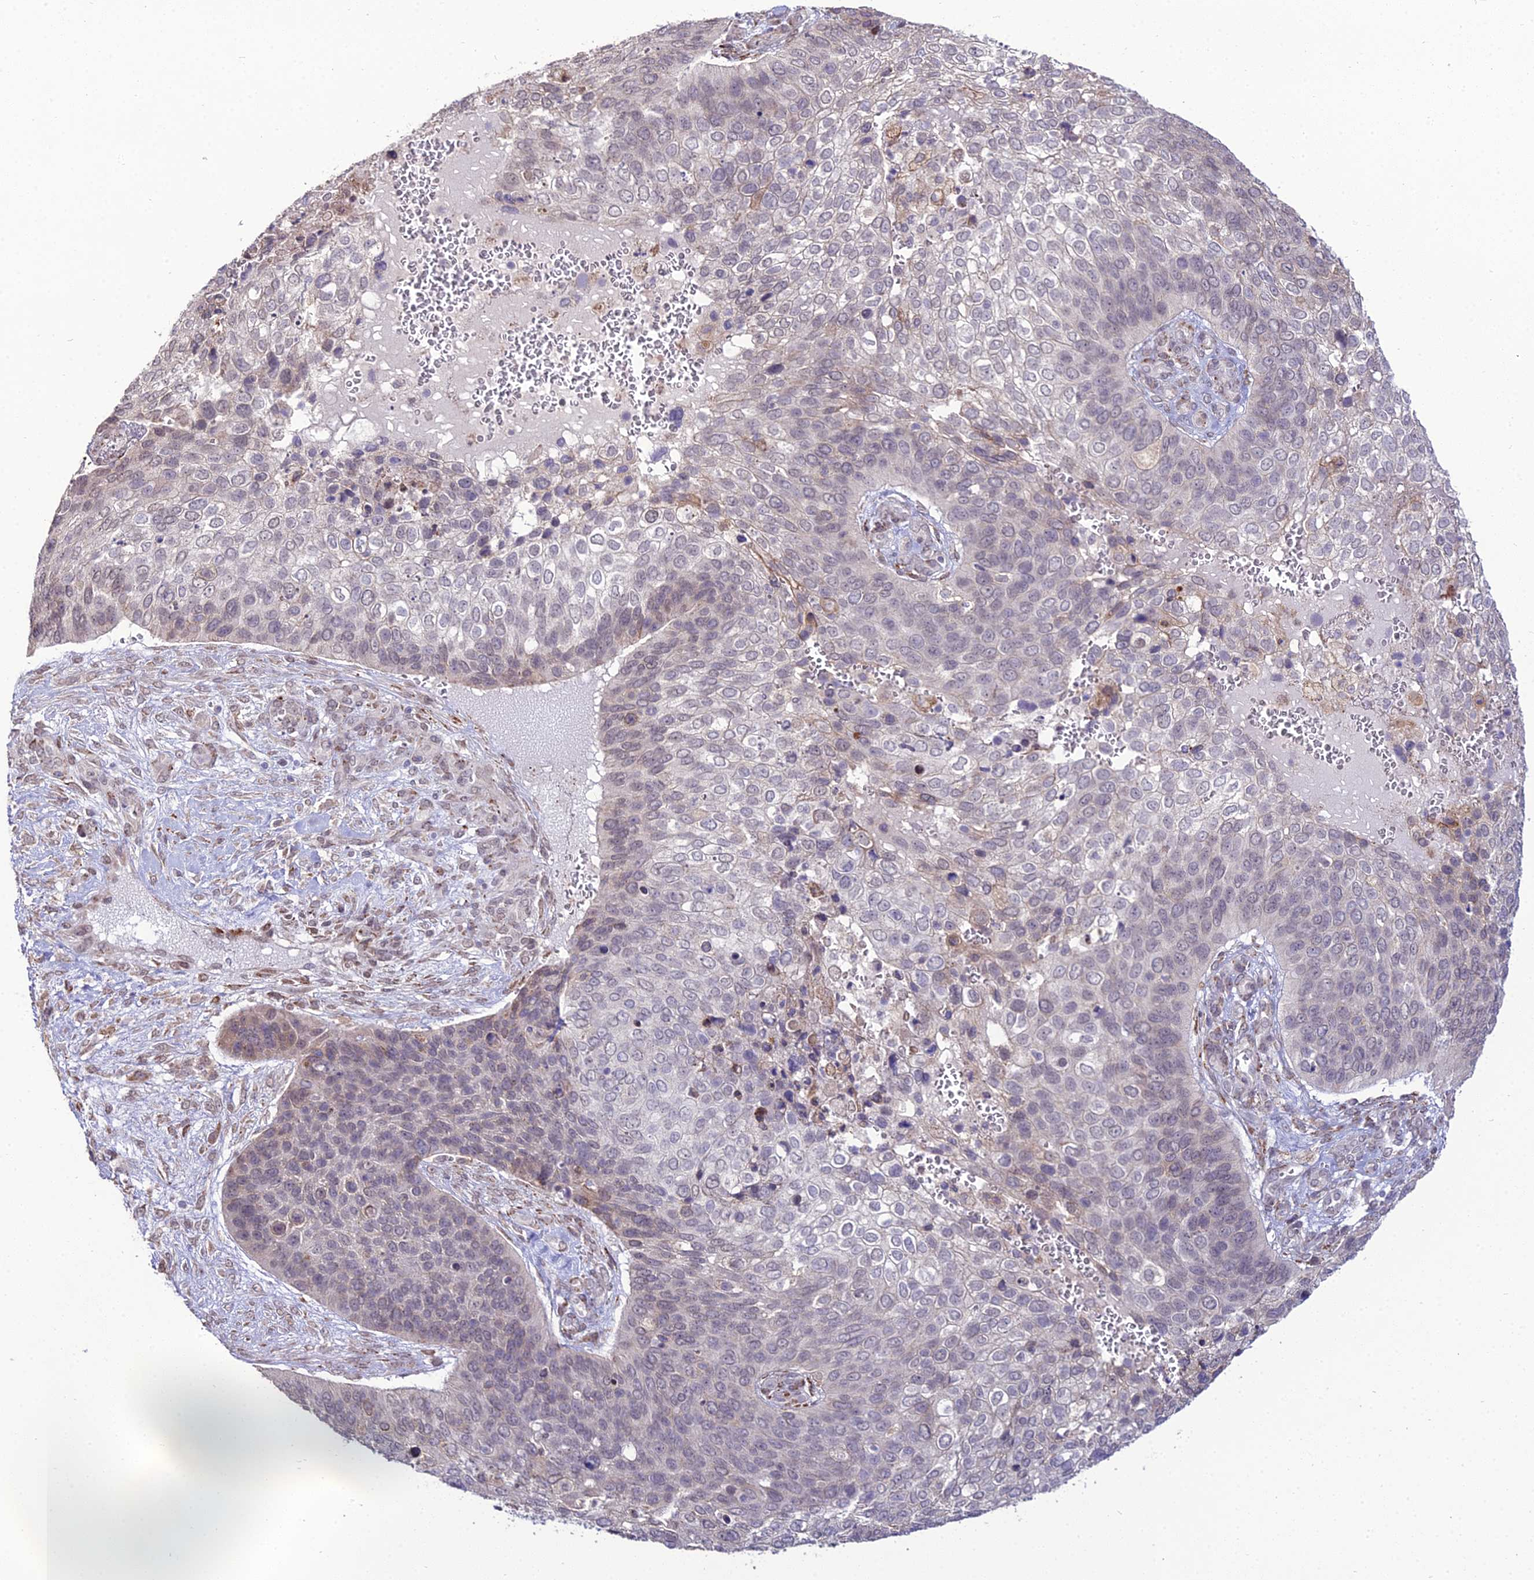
{"staining": {"intensity": "weak", "quantity": "<25%", "location": "cytoplasmic/membranous"}, "tissue": "skin cancer", "cell_type": "Tumor cells", "image_type": "cancer", "snomed": [{"axis": "morphology", "description": "Basal cell carcinoma"}, {"axis": "topography", "description": "Skin"}], "caption": "This is a photomicrograph of IHC staining of basal cell carcinoma (skin), which shows no positivity in tumor cells.", "gene": "TROAP", "patient": {"sex": "female", "age": 74}}